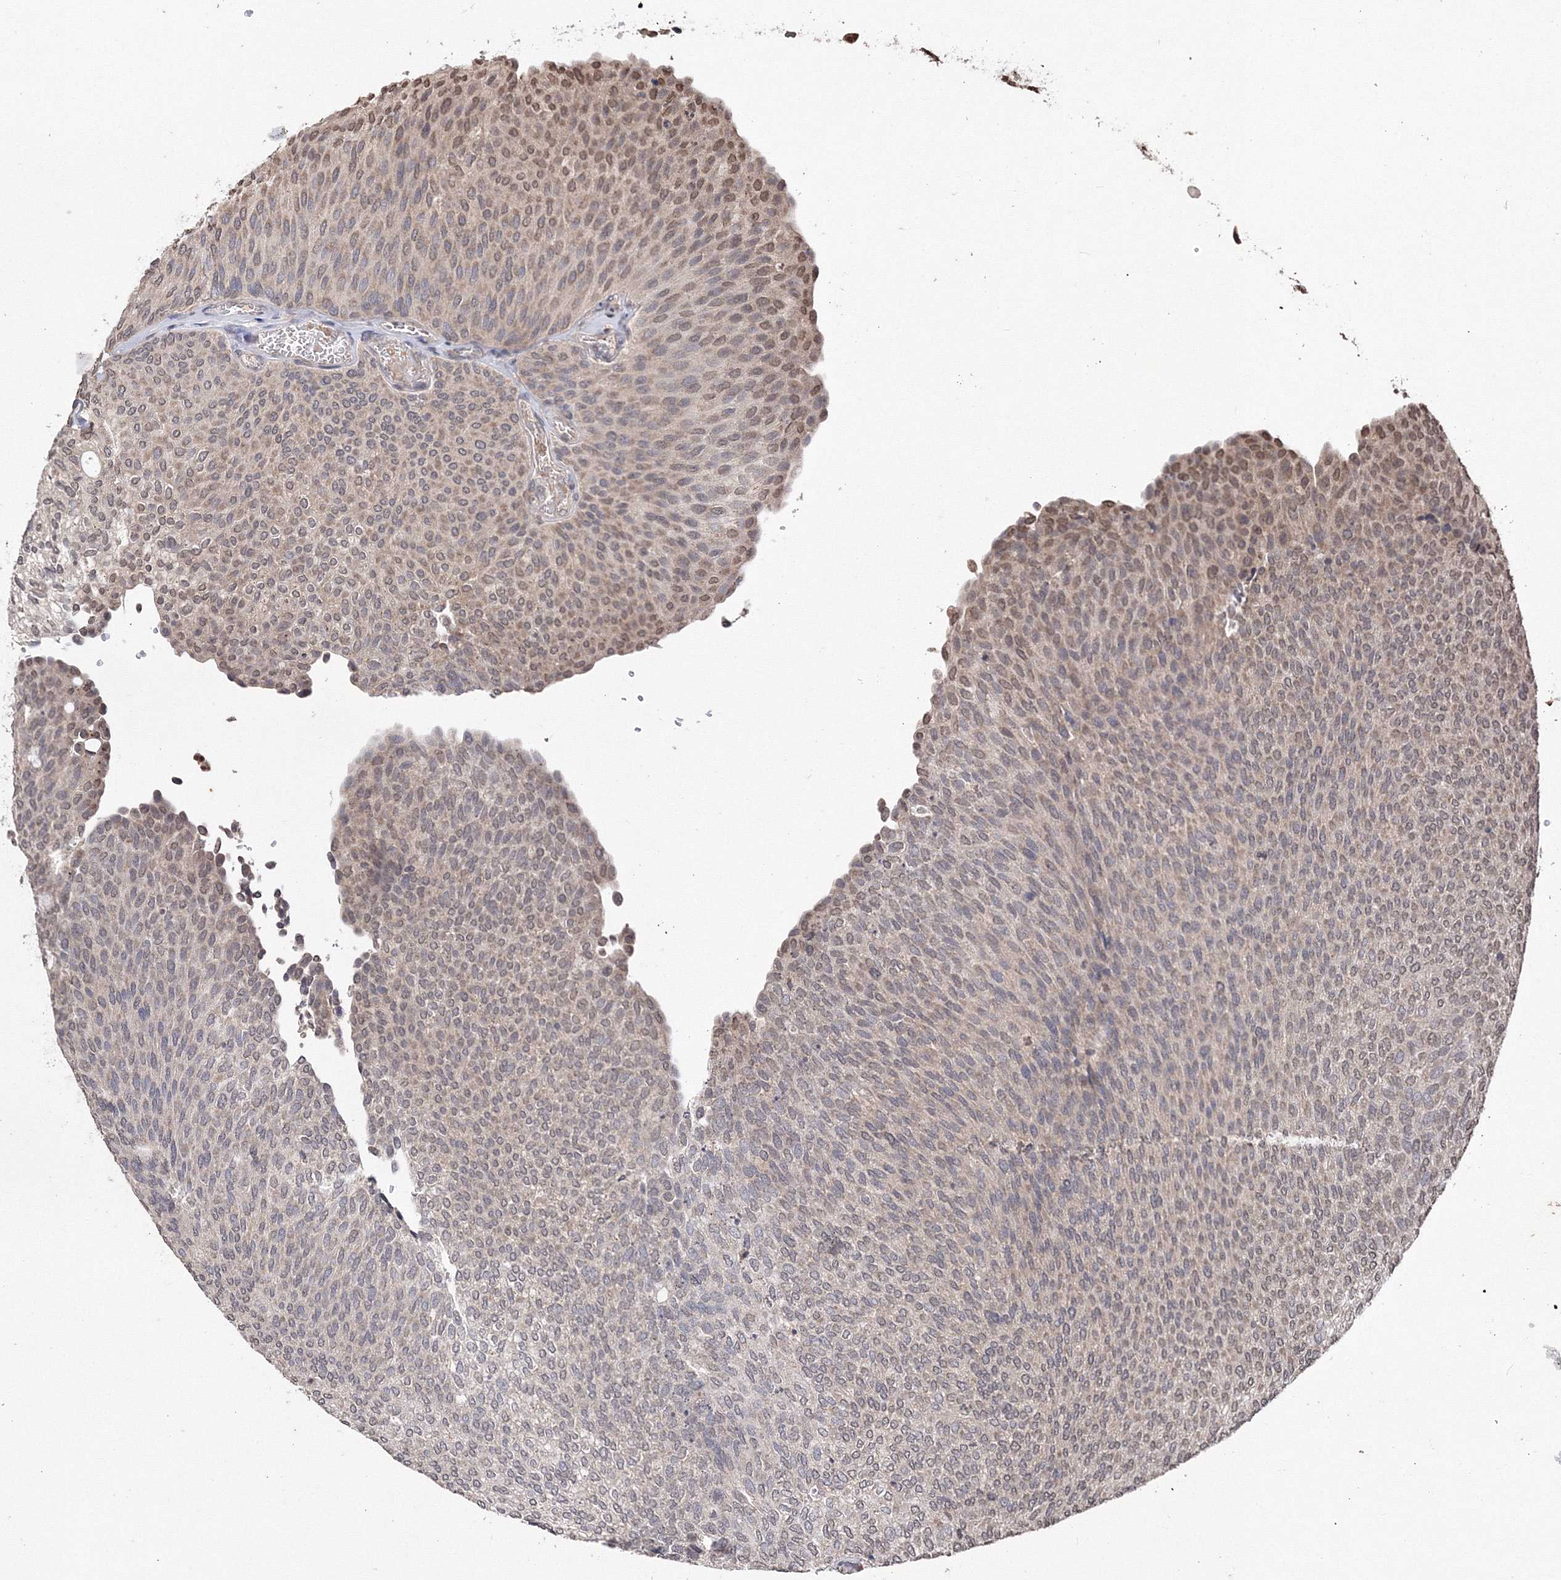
{"staining": {"intensity": "weak", "quantity": ">75%", "location": "cytoplasmic/membranous,nuclear"}, "tissue": "urothelial cancer", "cell_type": "Tumor cells", "image_type": "cancer", "snomed": [{"axis": "morphology", "description": "Urothelial carcinoma, Low grade"}, {"axis": "topography", "description": "Urinary bladder"}], "caption": "The image reveals a brown stain indicating the presence of a protein in the cytoplasmic/membranous and nuclear of tumor cells in low-grade urothelial carcinoma. Ihc stains the protein of interest in brown and the nuclei are stained blue.", "gene": "GPN1", "patient": {"sex": "female", "age": 79}}